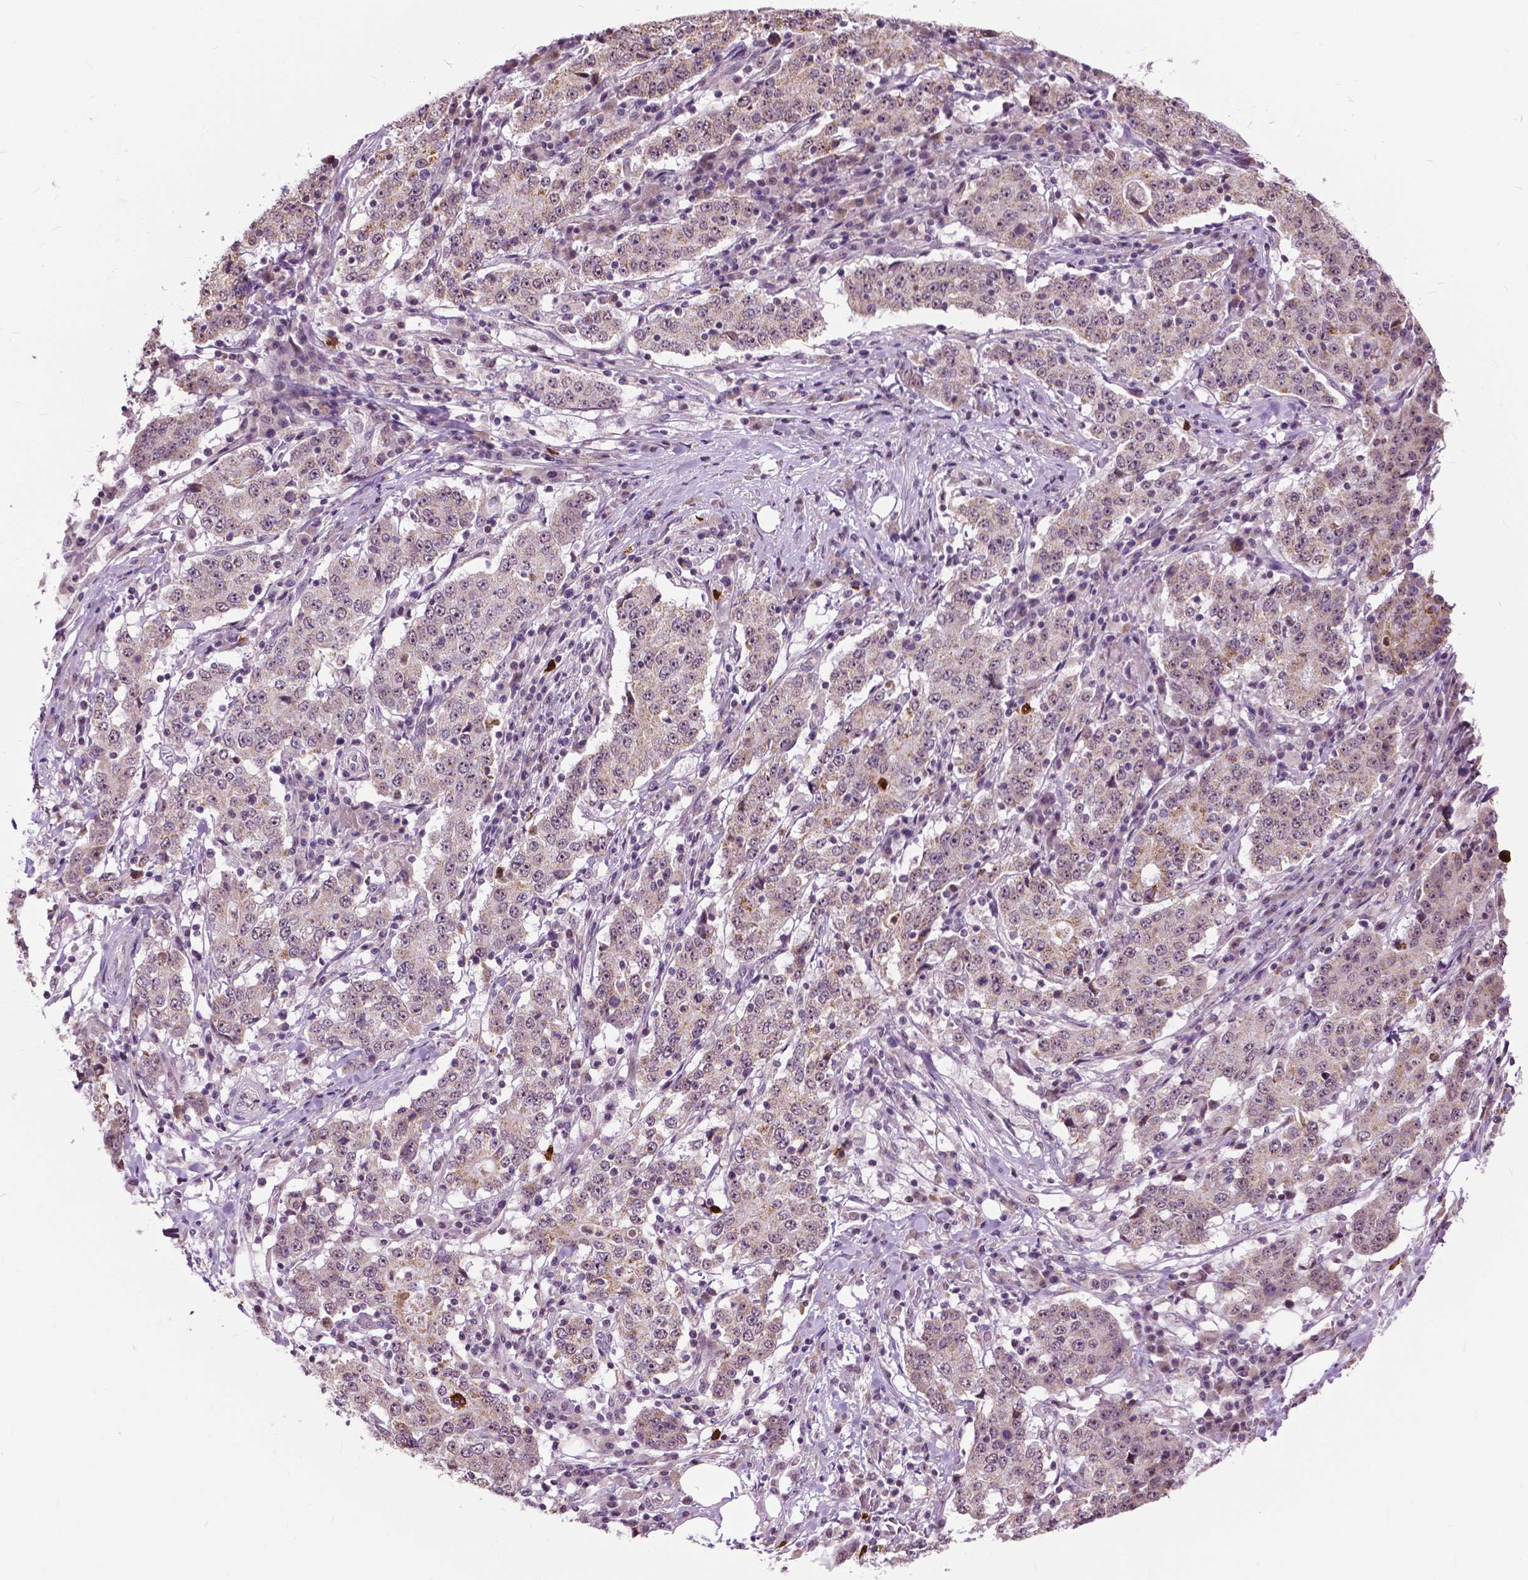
{"staining": {"intensity": "weak", "quantity": ">75%", "location": "cytoplasmic/membranous,nuclear"}, "tissue": "stomach cancer", "cell_type": "Tumor cells", "image_type": "cancer", "snomed": [{"axis": "morphology", "description": "Adenocarcinoma, NOS"}, {"axis": "topography", "description": "Stomach"}], "caption": "Stomach cancer (adenocarcinoma) was stained to show a protein in brown. There is low levels of weak cytoplasmic/membranous and nuclear positivity in approximately >75% of tumor cells. The staining is performed using DAB (3,3'-diaminobenzidine) brown chromogen to label protein expression. The nuclei are counter-stained blue using hematoxylin.", "gene": "TTC9B", "patient": {"sex": "male", "age": 59}}